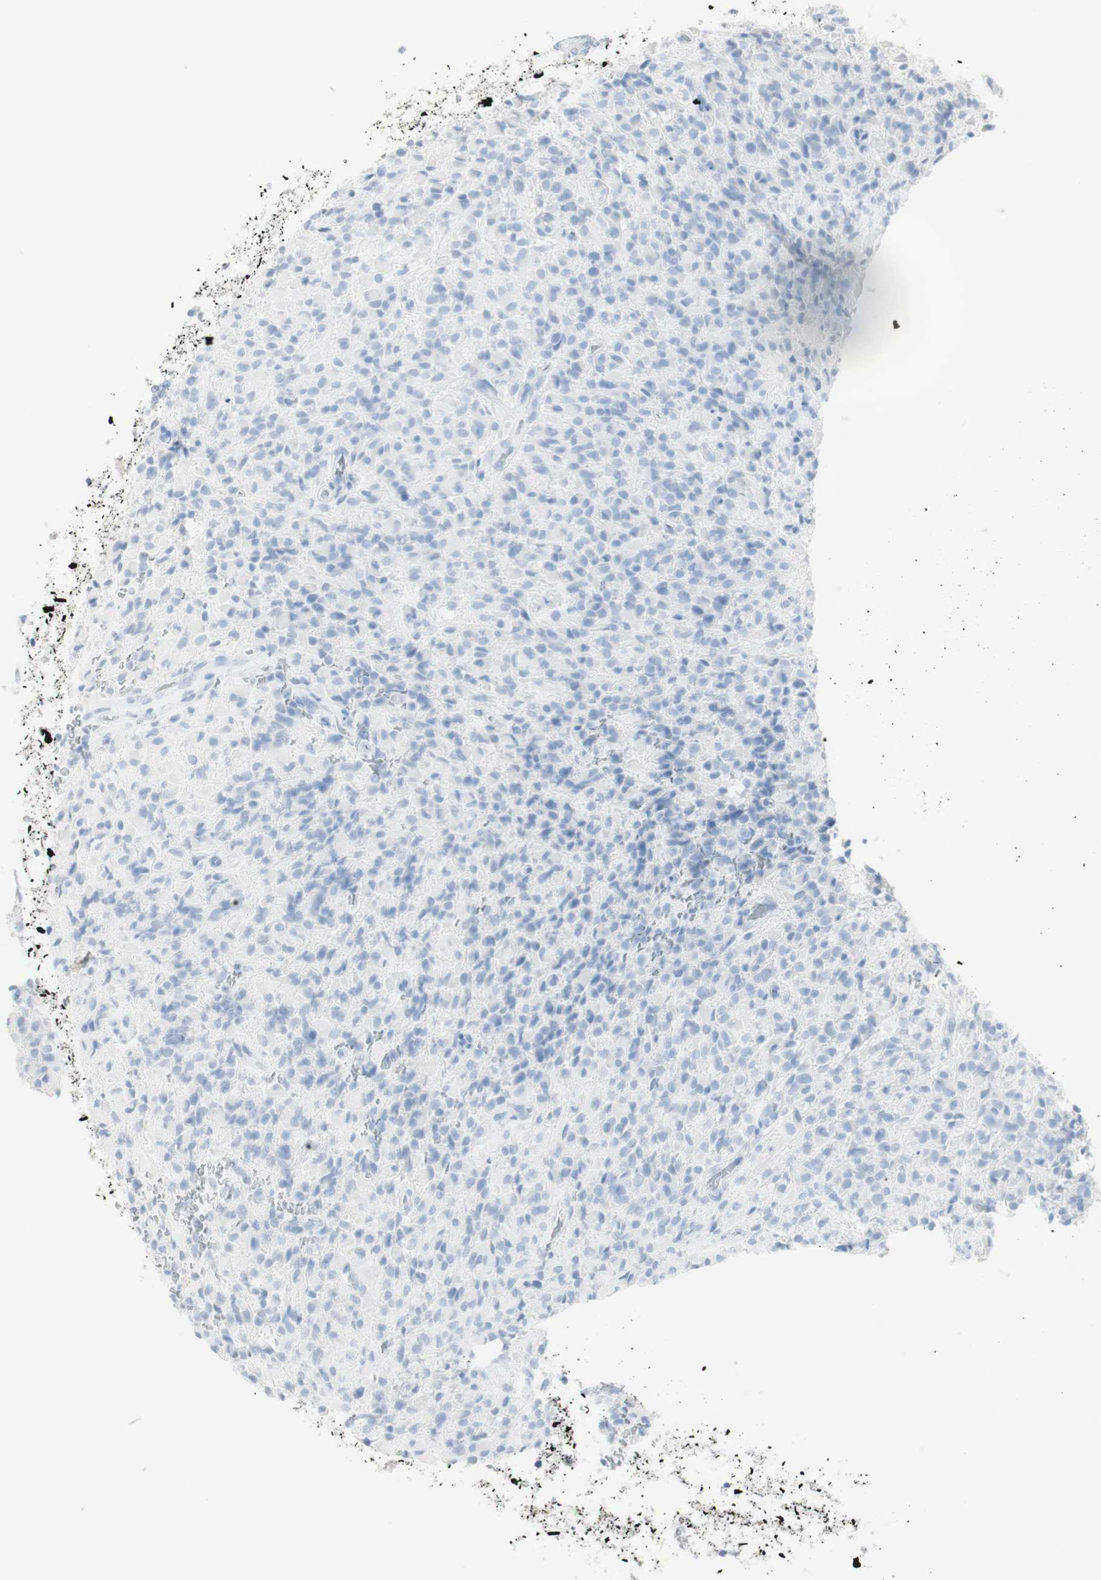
{"staining": {"intensity": "negative", "quantity": "none", "location": "none"}, "tissue": "glioma", "cell_type": "Tumor cells", "image_type": "cancer", "snomed": [{"axis": "morphology", "description": "Glioma, malignant, High grade"}, {"axis": "topography", "description": "Brain"}], "caption": "Immunohistochemistry (IHC) of glioma shows no staining in tumor cells.", "gene": "NAPSA", "patient": {"sex": "male", "age": 71}}